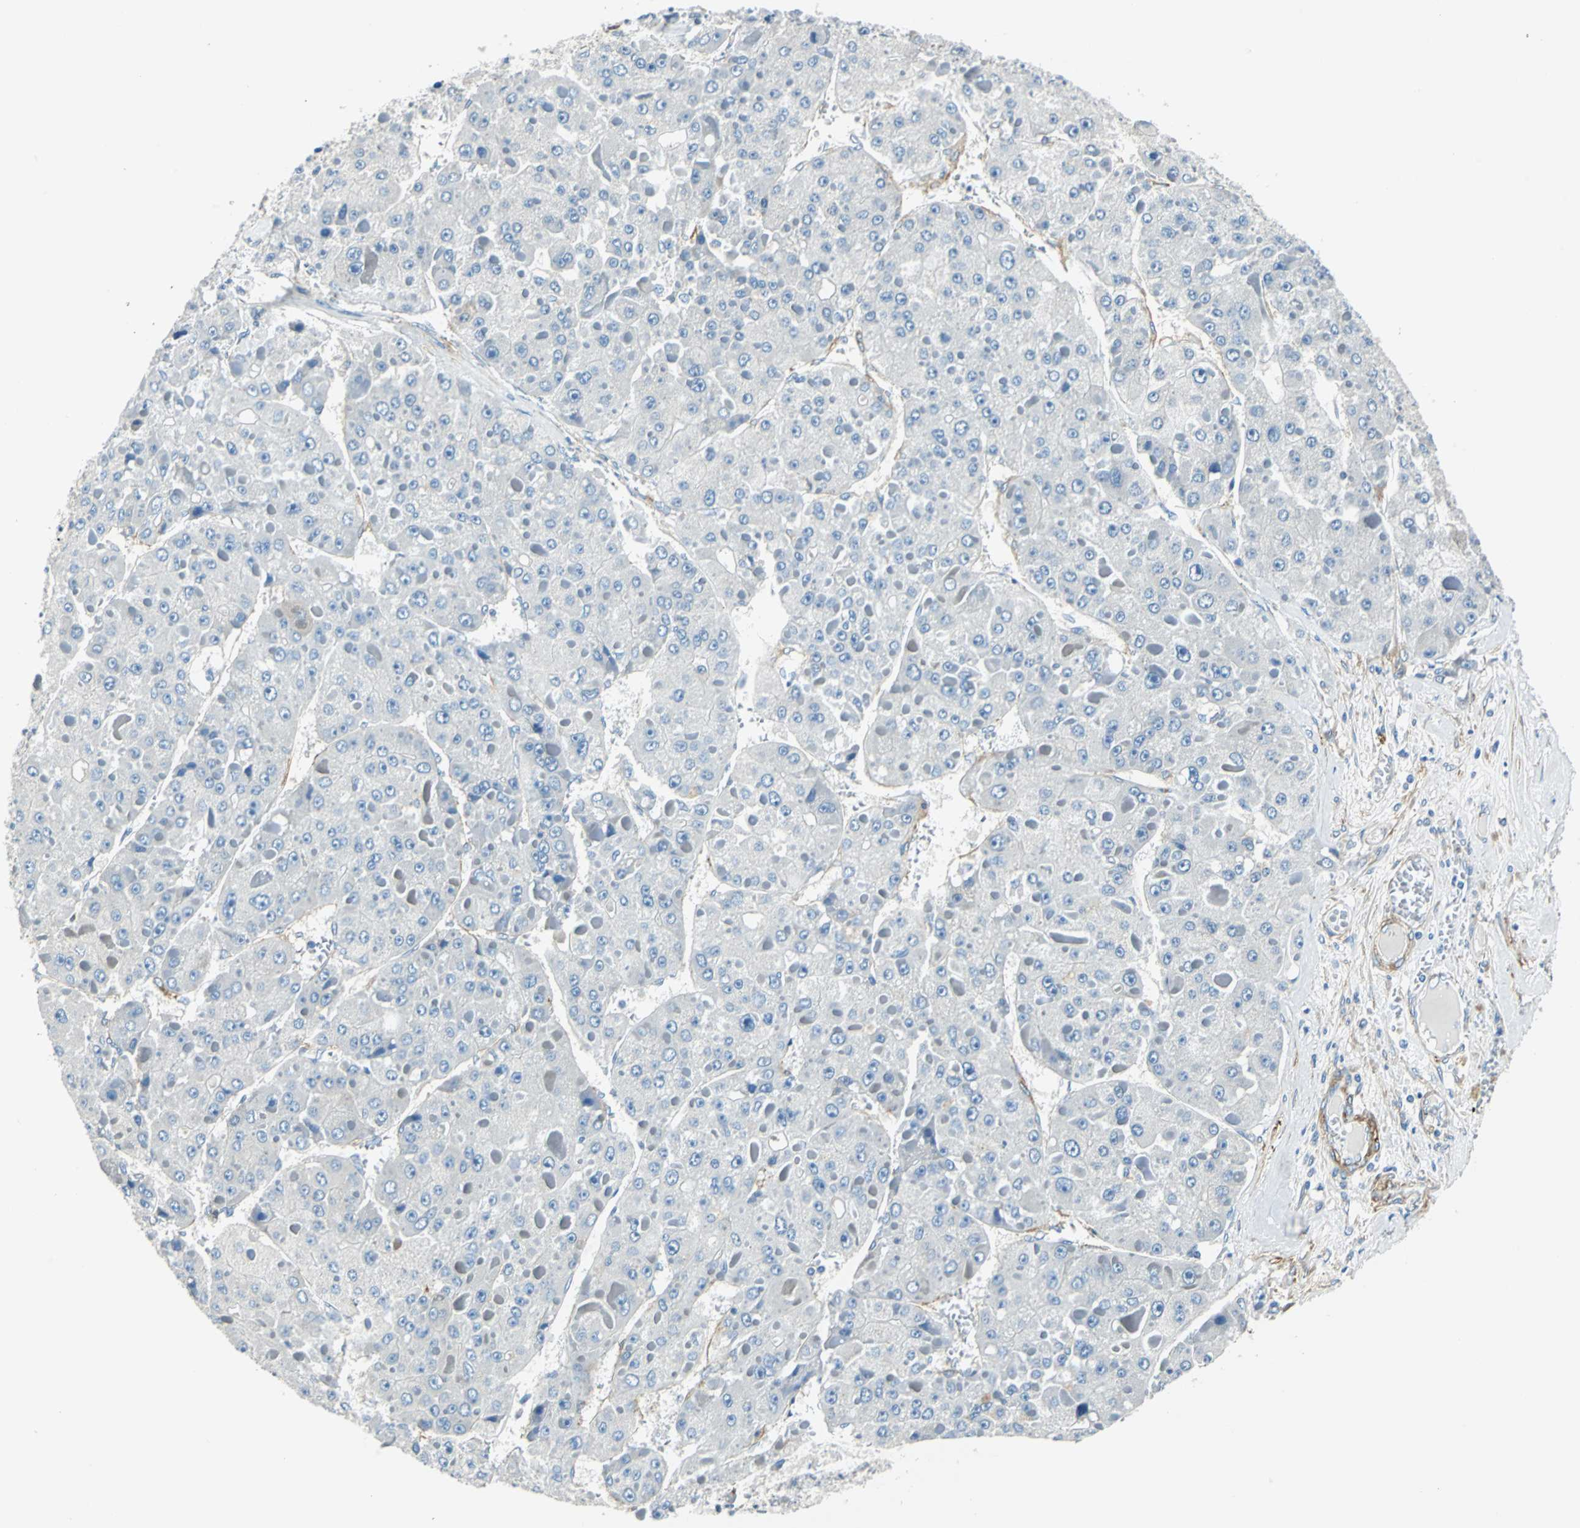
{"staining": {"intensity": "negative", "quantity": "none", "location": "none"}, "tissue": "liver cancer", "cell_type": "Tumor cells", "image_type": "cancer", "snomed": [{"axis": "morphology", "description": "Carcinoma, Hepatocellular, NOS"}, {"axis": "topography", "description": "Liver"}], "caption": "DAB (3,3'-diaminobenzidine) immunohistochemical staining of hepatocellular carcinoma (liver) reveals no significant positivity in tumor cells. Nuclei are stained in blue.", "gene": "AKAP12", "patient": {"sex": "female", "age": 73}}